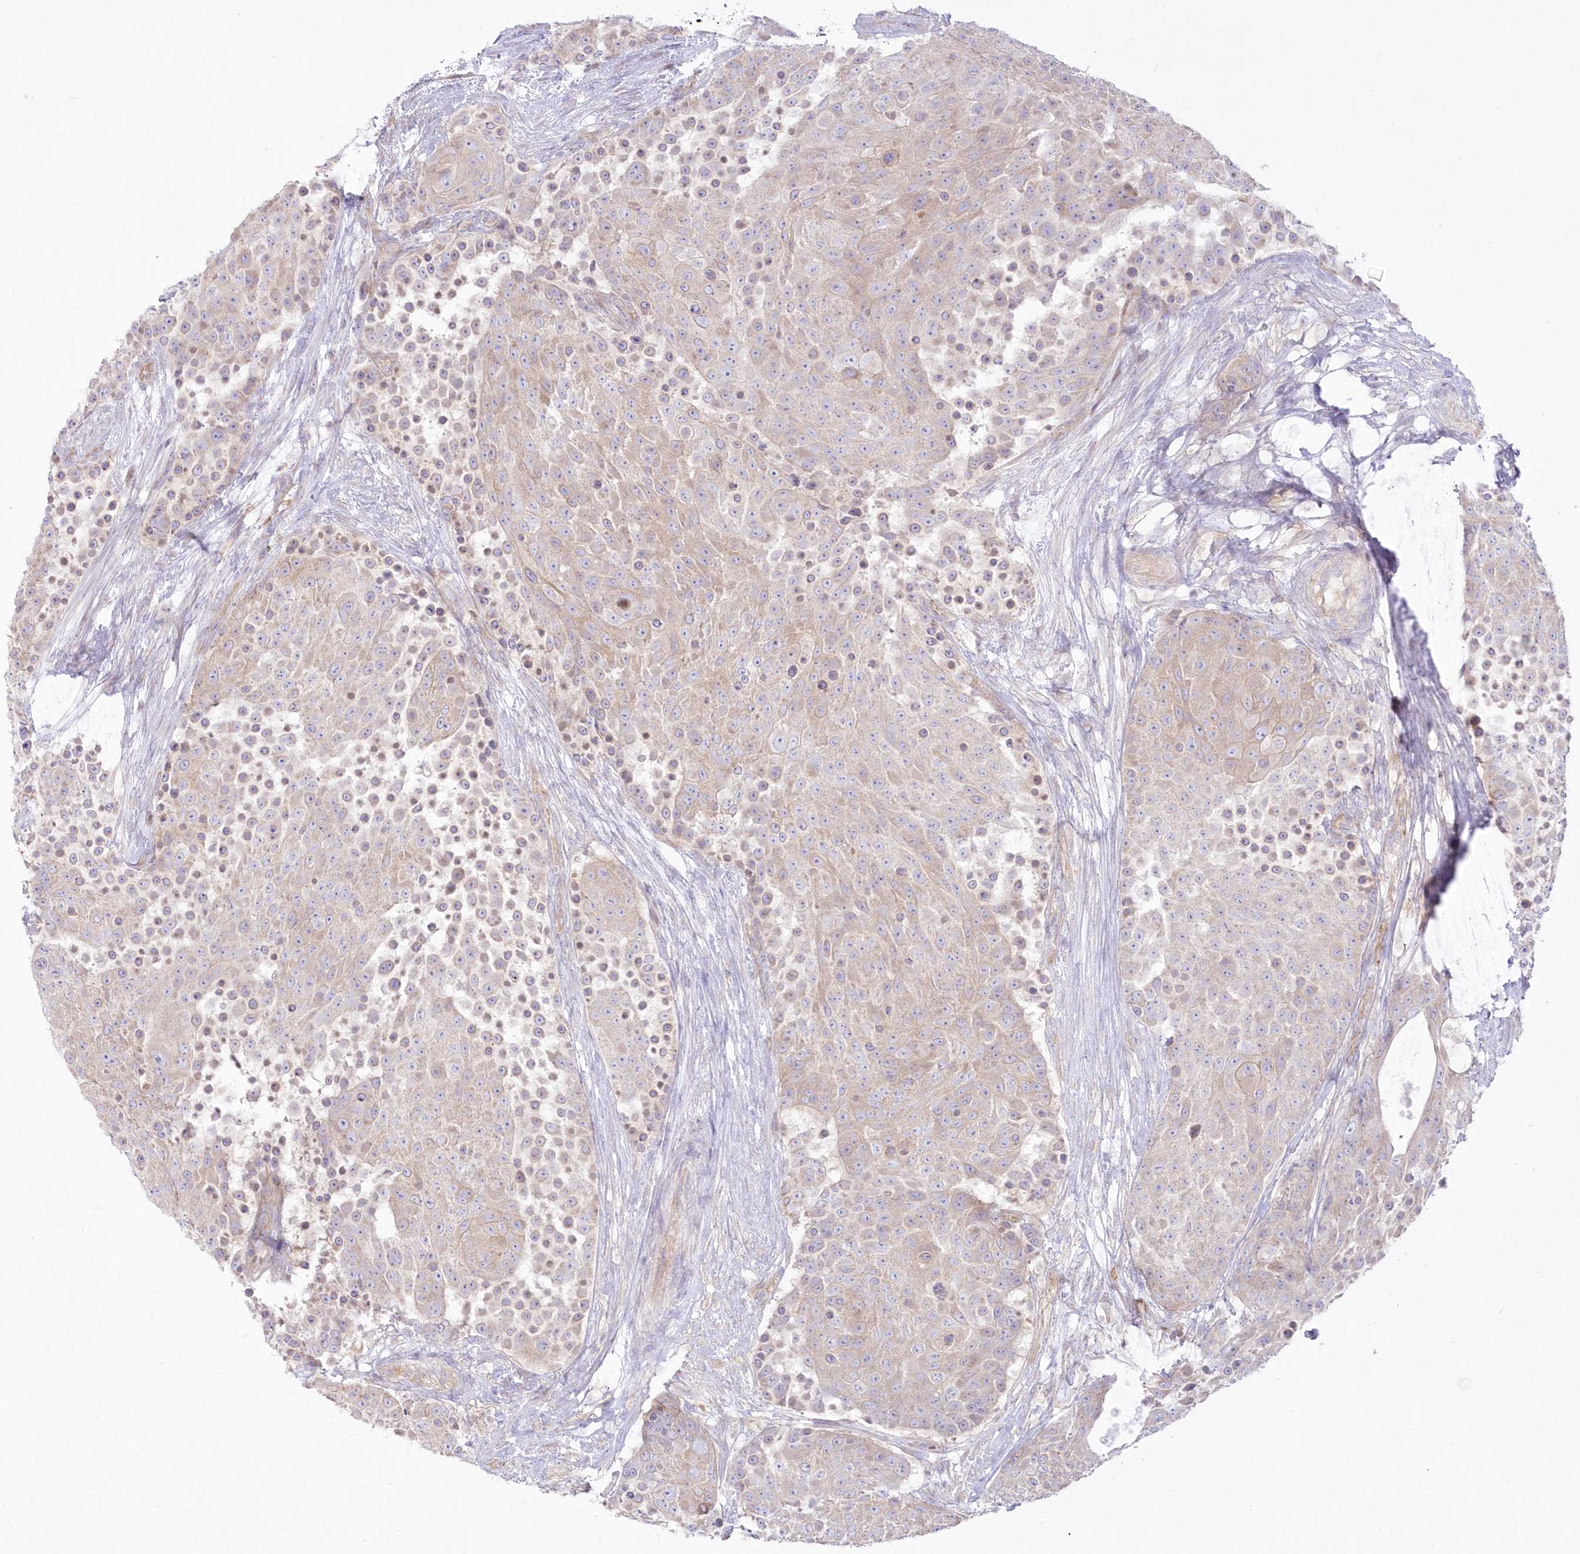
{"staining": {"intensity": "weak", "quantity": ">75%", "location": "cytoplasmic/membranous"}, "tissue": "urothelial cancer", "cell_type": "Tumor cells", "image_type": "cancer", "snomed": [{"axis": "morphology", "description": "Urothelial carcinoma, High grade"}, {"axis": "topography", "description": "Urinary bladder"}], "caption": "Immunohistochemical staining of urothelial cancer displays low levels of weak cytoplasmic/membranous positivity in approximately >75% of tumor cells.", "gene": "ZNF843", "patient": {"sex": "female", "age": 63}}